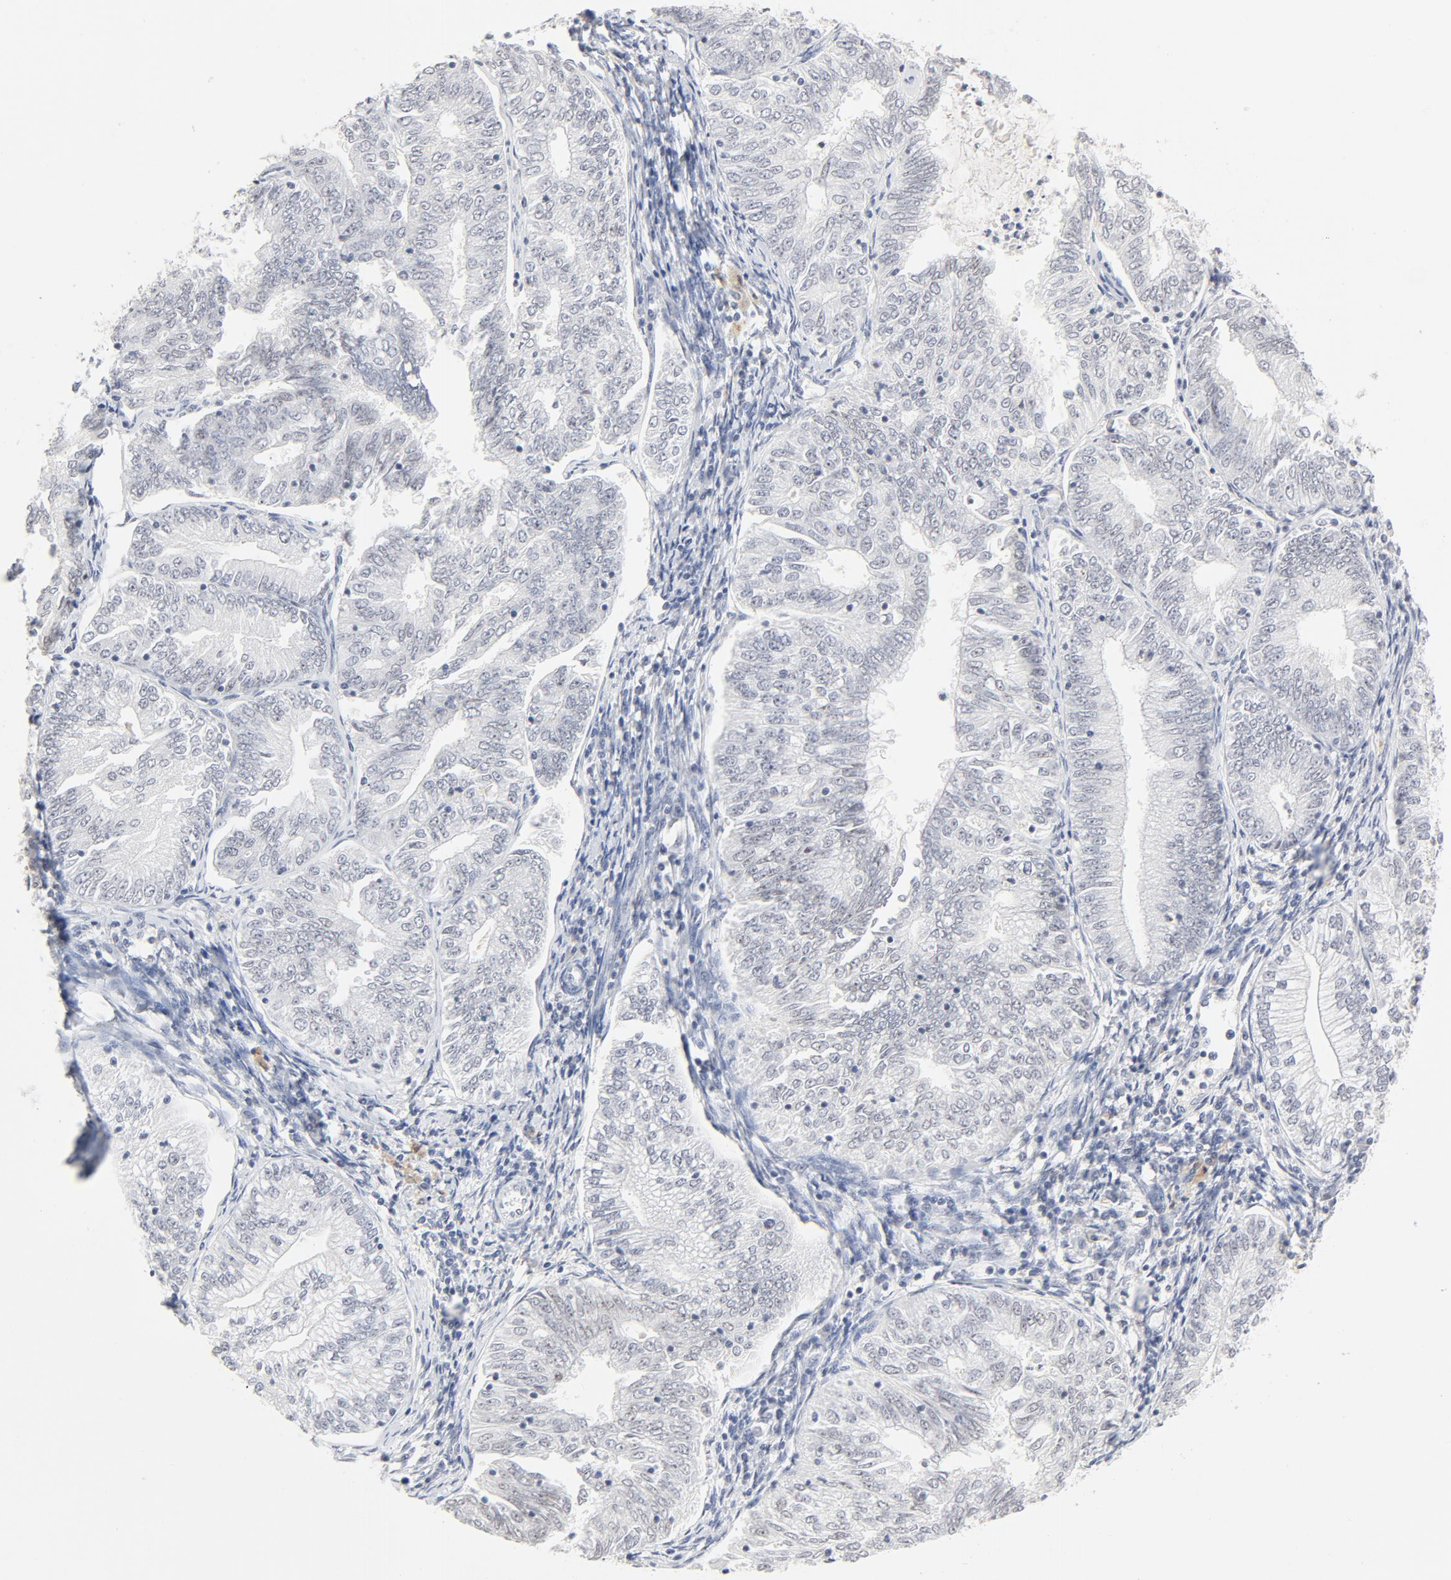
{"staining": {"intensity": "negative", "quantity": "none", "location": "none"}, "tissue": "endometrial cancer", "cell_type": "Tumor cells", "image_type": "cancer", "snomed": [{"axis": "morphology", "description": "Adenocarcinoma, NOS"}, {"axis": "topography", "description": "Endometrium"}], "caption": "Endometrial cancer (adenocarcinoma) was stained to show a protein in brown. There is no significant expression in tumor cells.", "gene": "GTF2H1", "patient": {"sex": "female", "age": 69}}